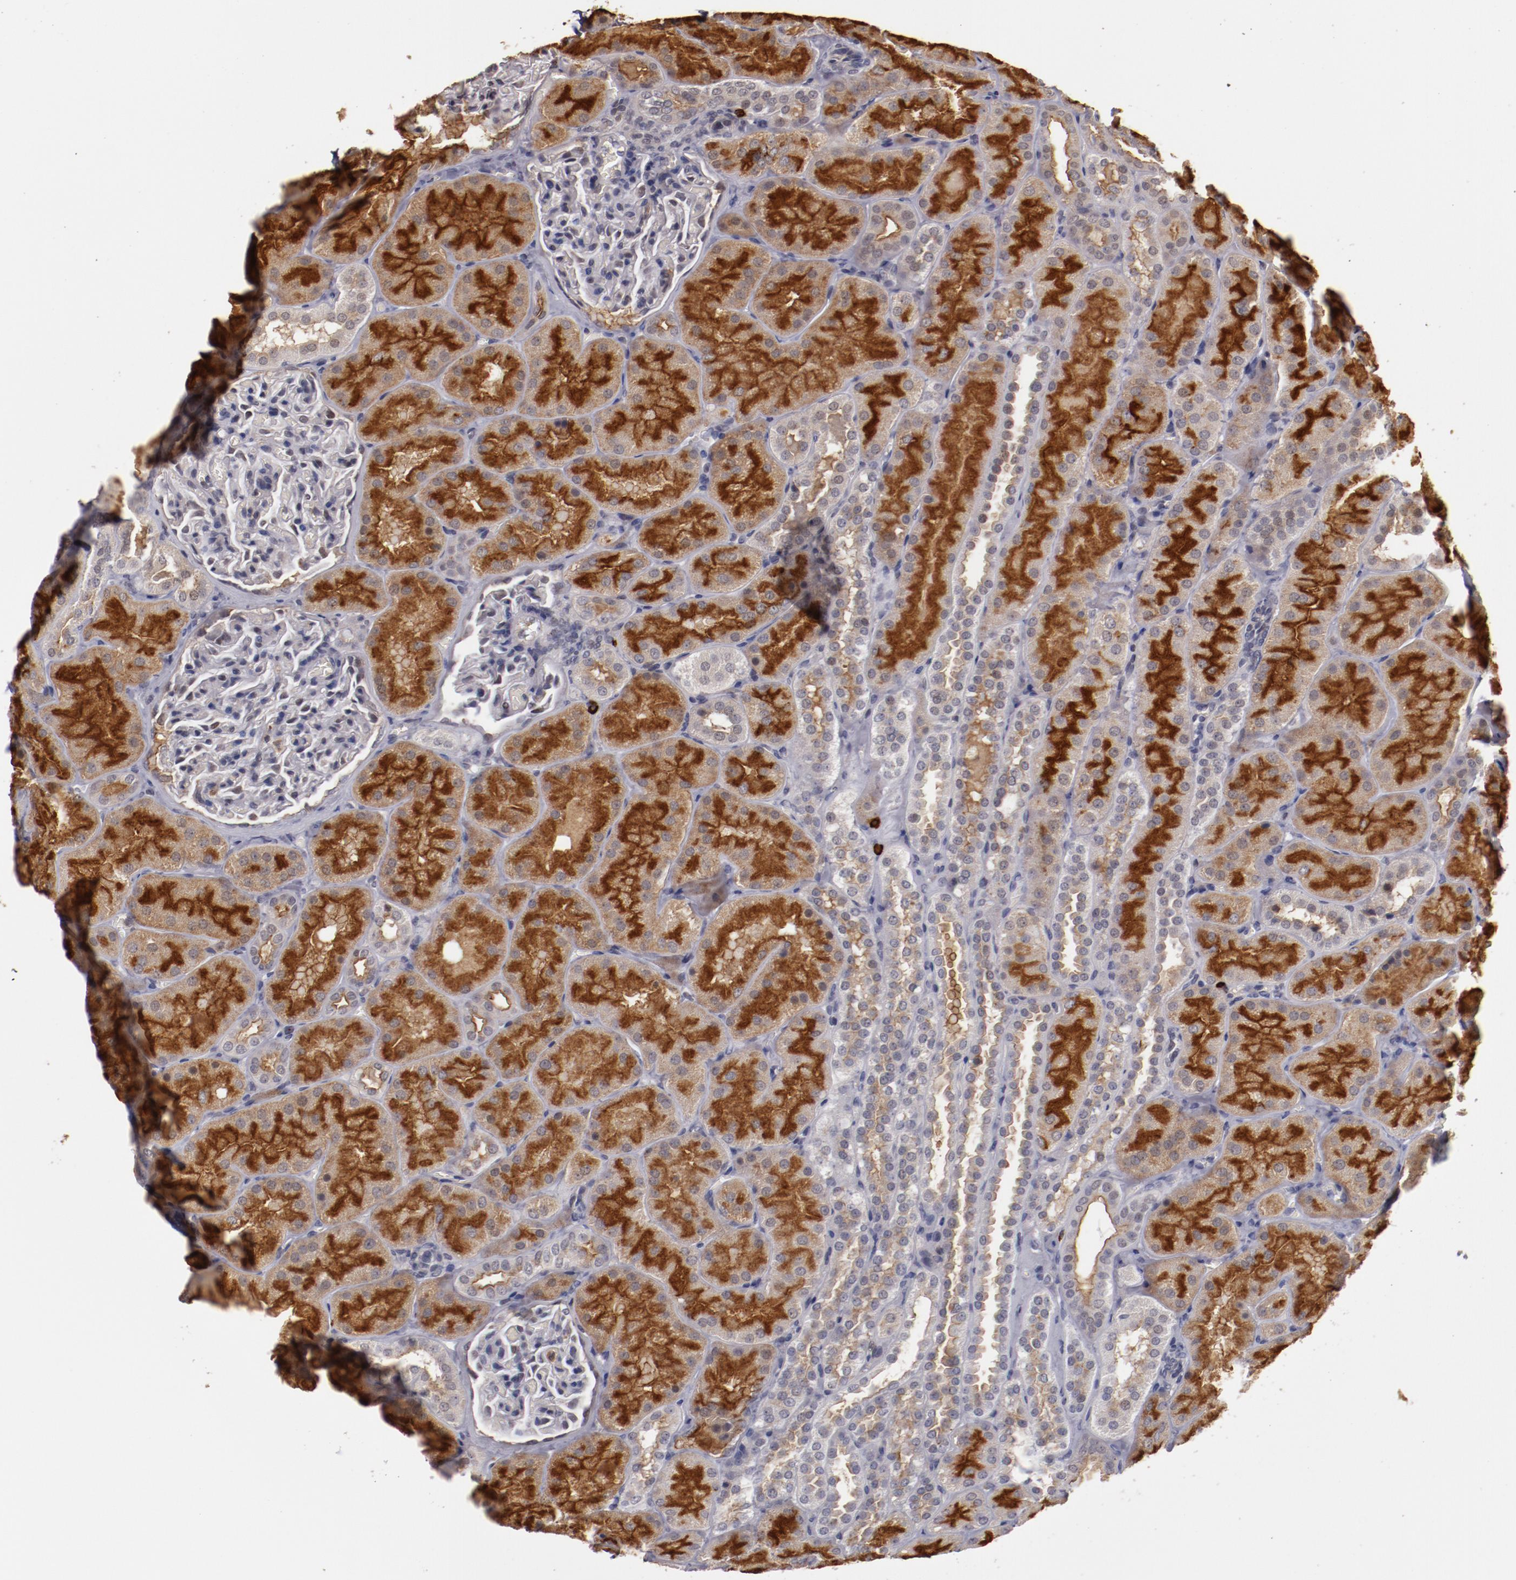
{"staining": {"intensity": "negative", "quantity": "none", "location": "none"}, "tissue": "kidney", "cell_type": "Cells in glomeruli", "image_type": "normal", "snomed": [{"axis": "morphology", "description": "Normal tissue, NOS"}, {"axis": "topography", "description": "Kidney"}], "caption": "High magnification brightfield microscopy of normal kidney stained with DAB (3,3'-diaminobenzidine) (brown) and counterstained with hematoxylin (blue): cells in glomeruli show no significant positivity. (Brightfield microscopy of DAB immunohistochemistry (IHC) at high magnification).", "gene": "STX3", "patient": {"sex": "male", "age": 28}}